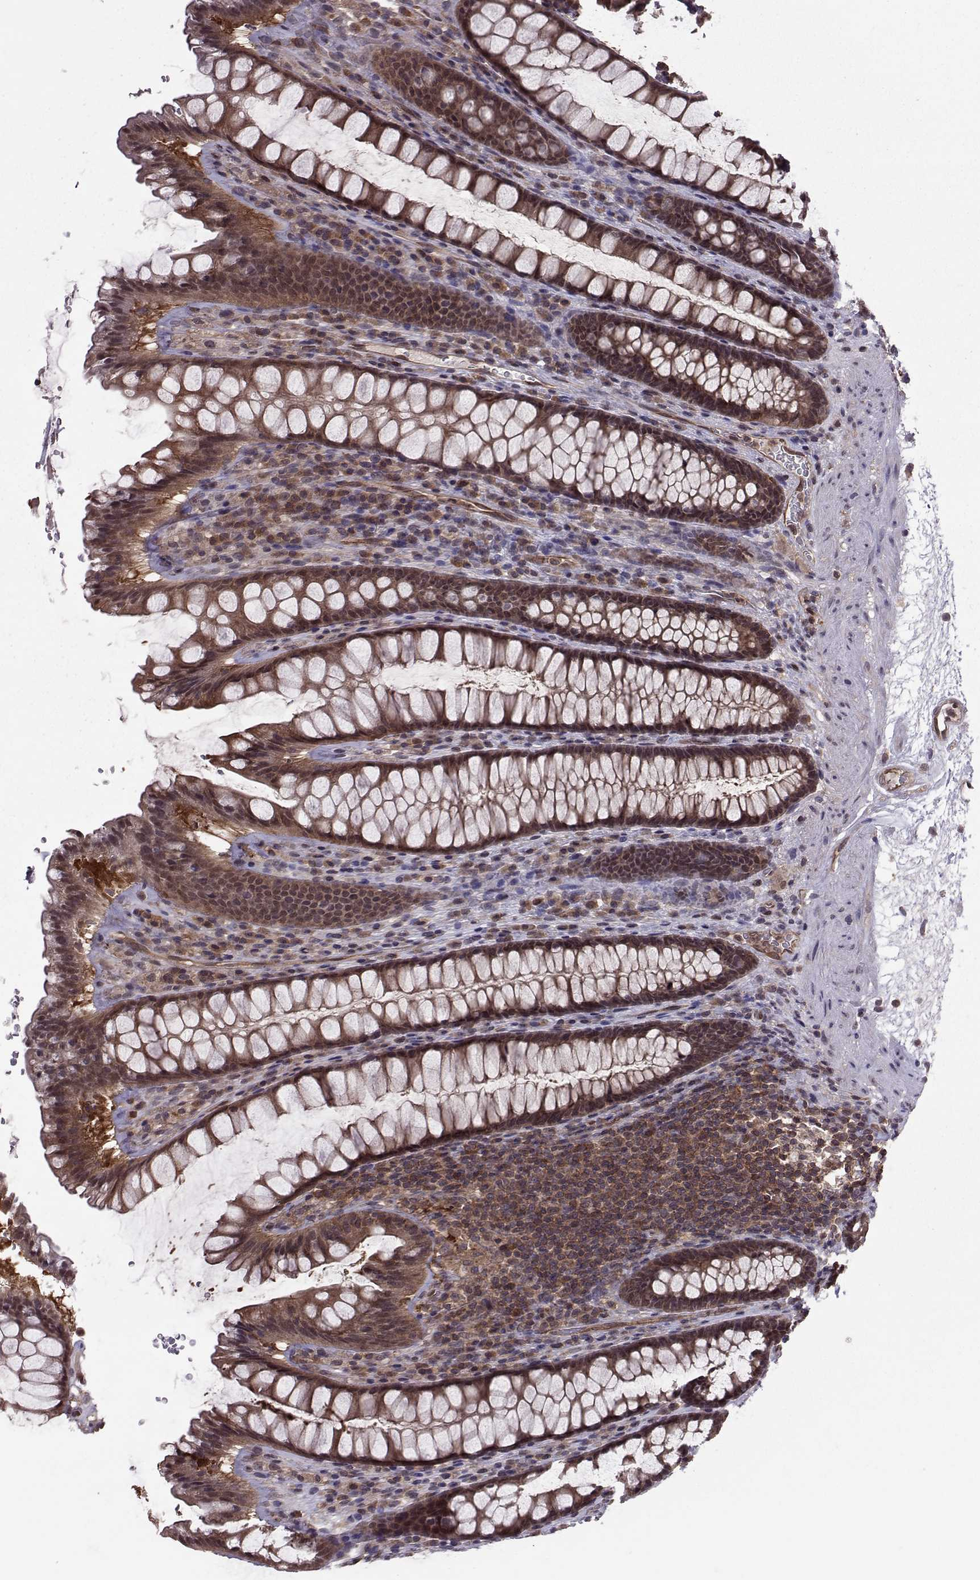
{"staining": {"intensity": "moderate", "quantity": ">75%", "location": "cytoplasmic/membranous"}, "tissue": "rectum", "cell_type": "Glandular cells", "image_type": "normal", "snomed": [{"axis": "morphology", "description": "Normal tissue, NOS"}, {"axis": "topography", "description": "Rectum"}], "caption": "DAB immunohistochemical staining of unremarkable human rectum shows moderate cytoplasmic/membranous protein positivity in about >75% of glandular cells. (DAB IHC with brightfield microscopy, high magnification).", "gene": "PPP2R2A", "patient": {"sex": "male", "age": 72}}